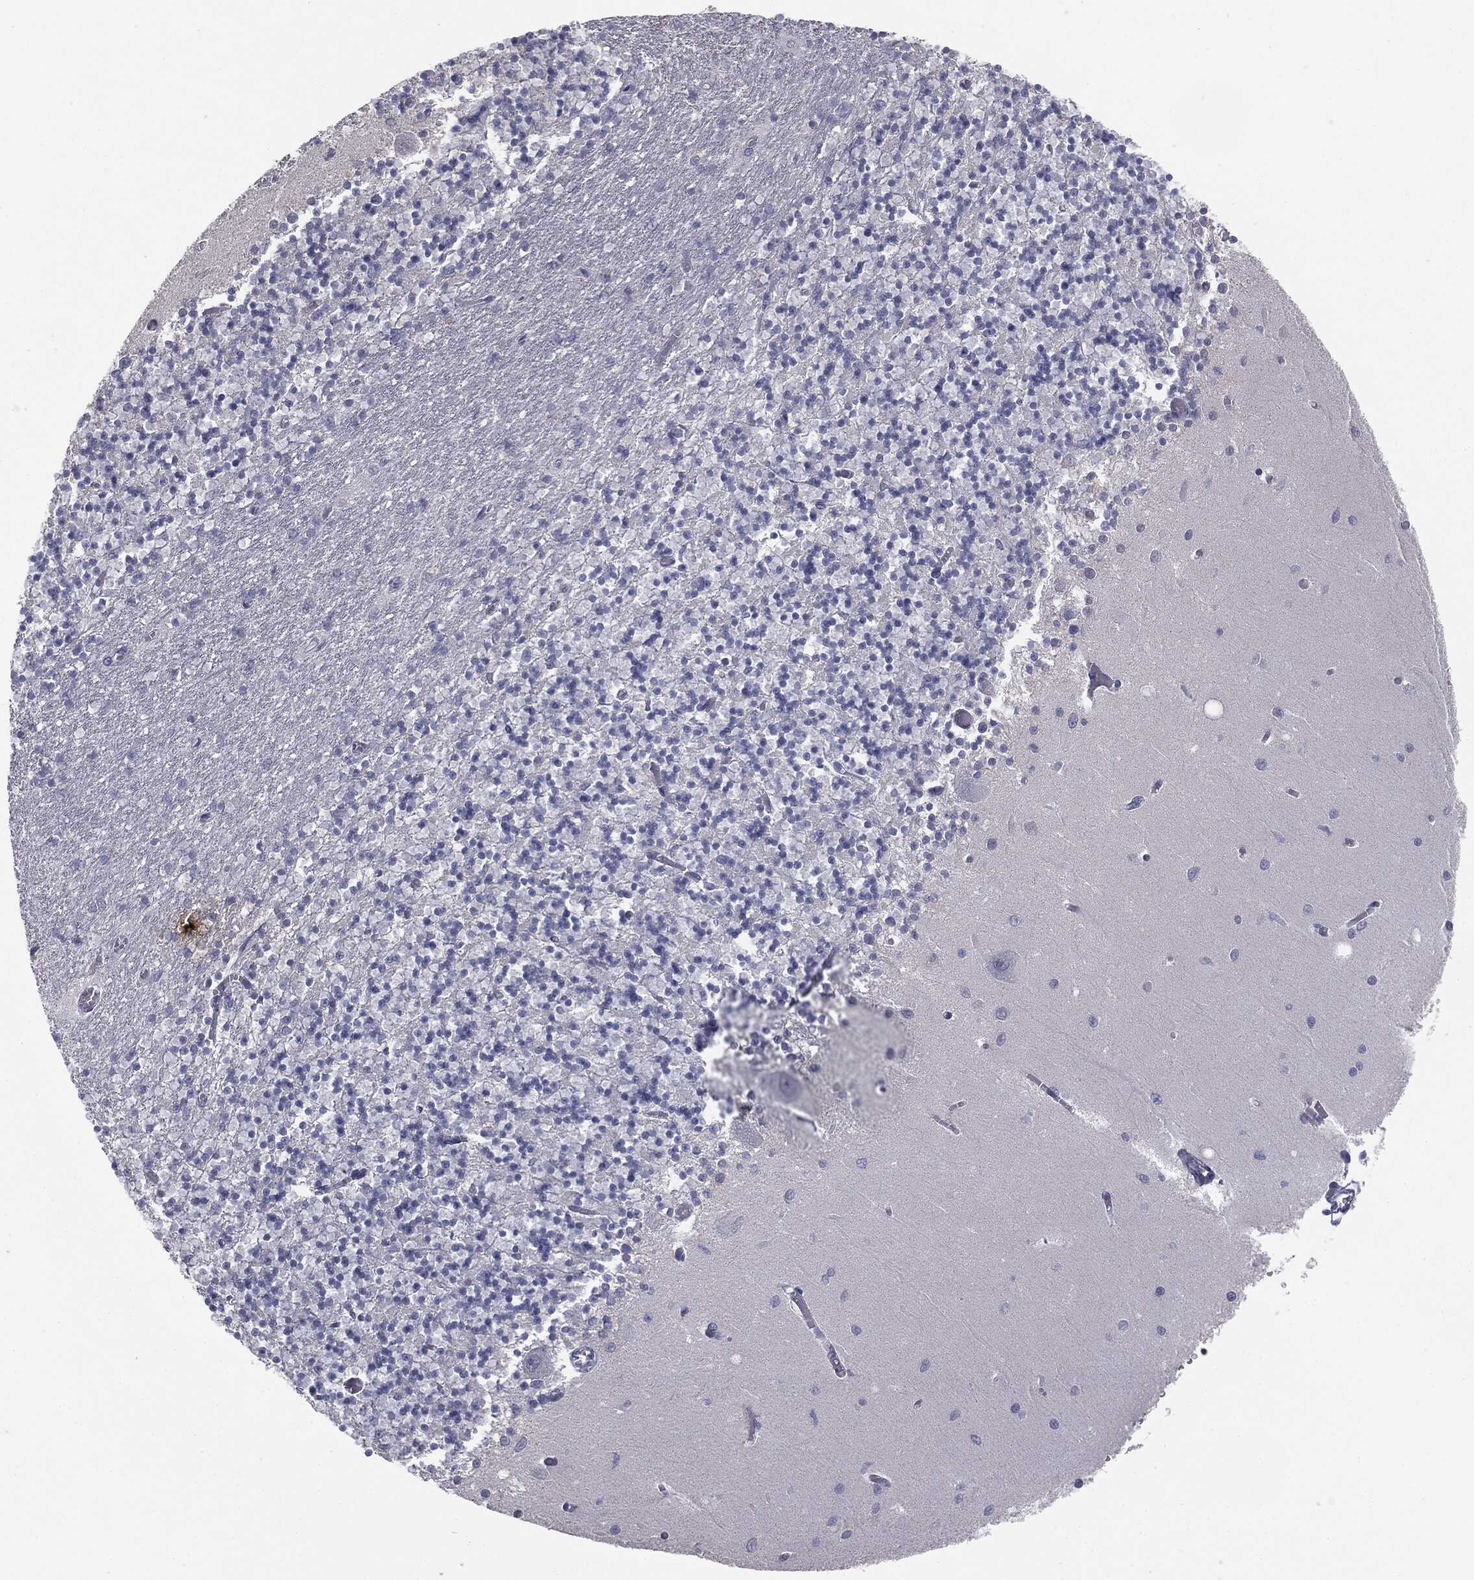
{"staining": {"intensity": "negative", "quantity": "none", "location": "none"}, "tissue": "cerebellum", "cell_type": "Cells in granular layer", "image_type": "normal", "snomed": [{"axis": "morphology", "description": "Normal tissue, NOS"}, {"axis": "topography", "description": "Cerebellum"}], "caption": "High magnification brightfield microscopy of normal cerebellum stained with DAB (brown) and counterstained with hematoxylin (blue): cells in granular layer show no significant staining.", "gene": "MUC5AC", "patient": {"sex": "female", "age": 64}}